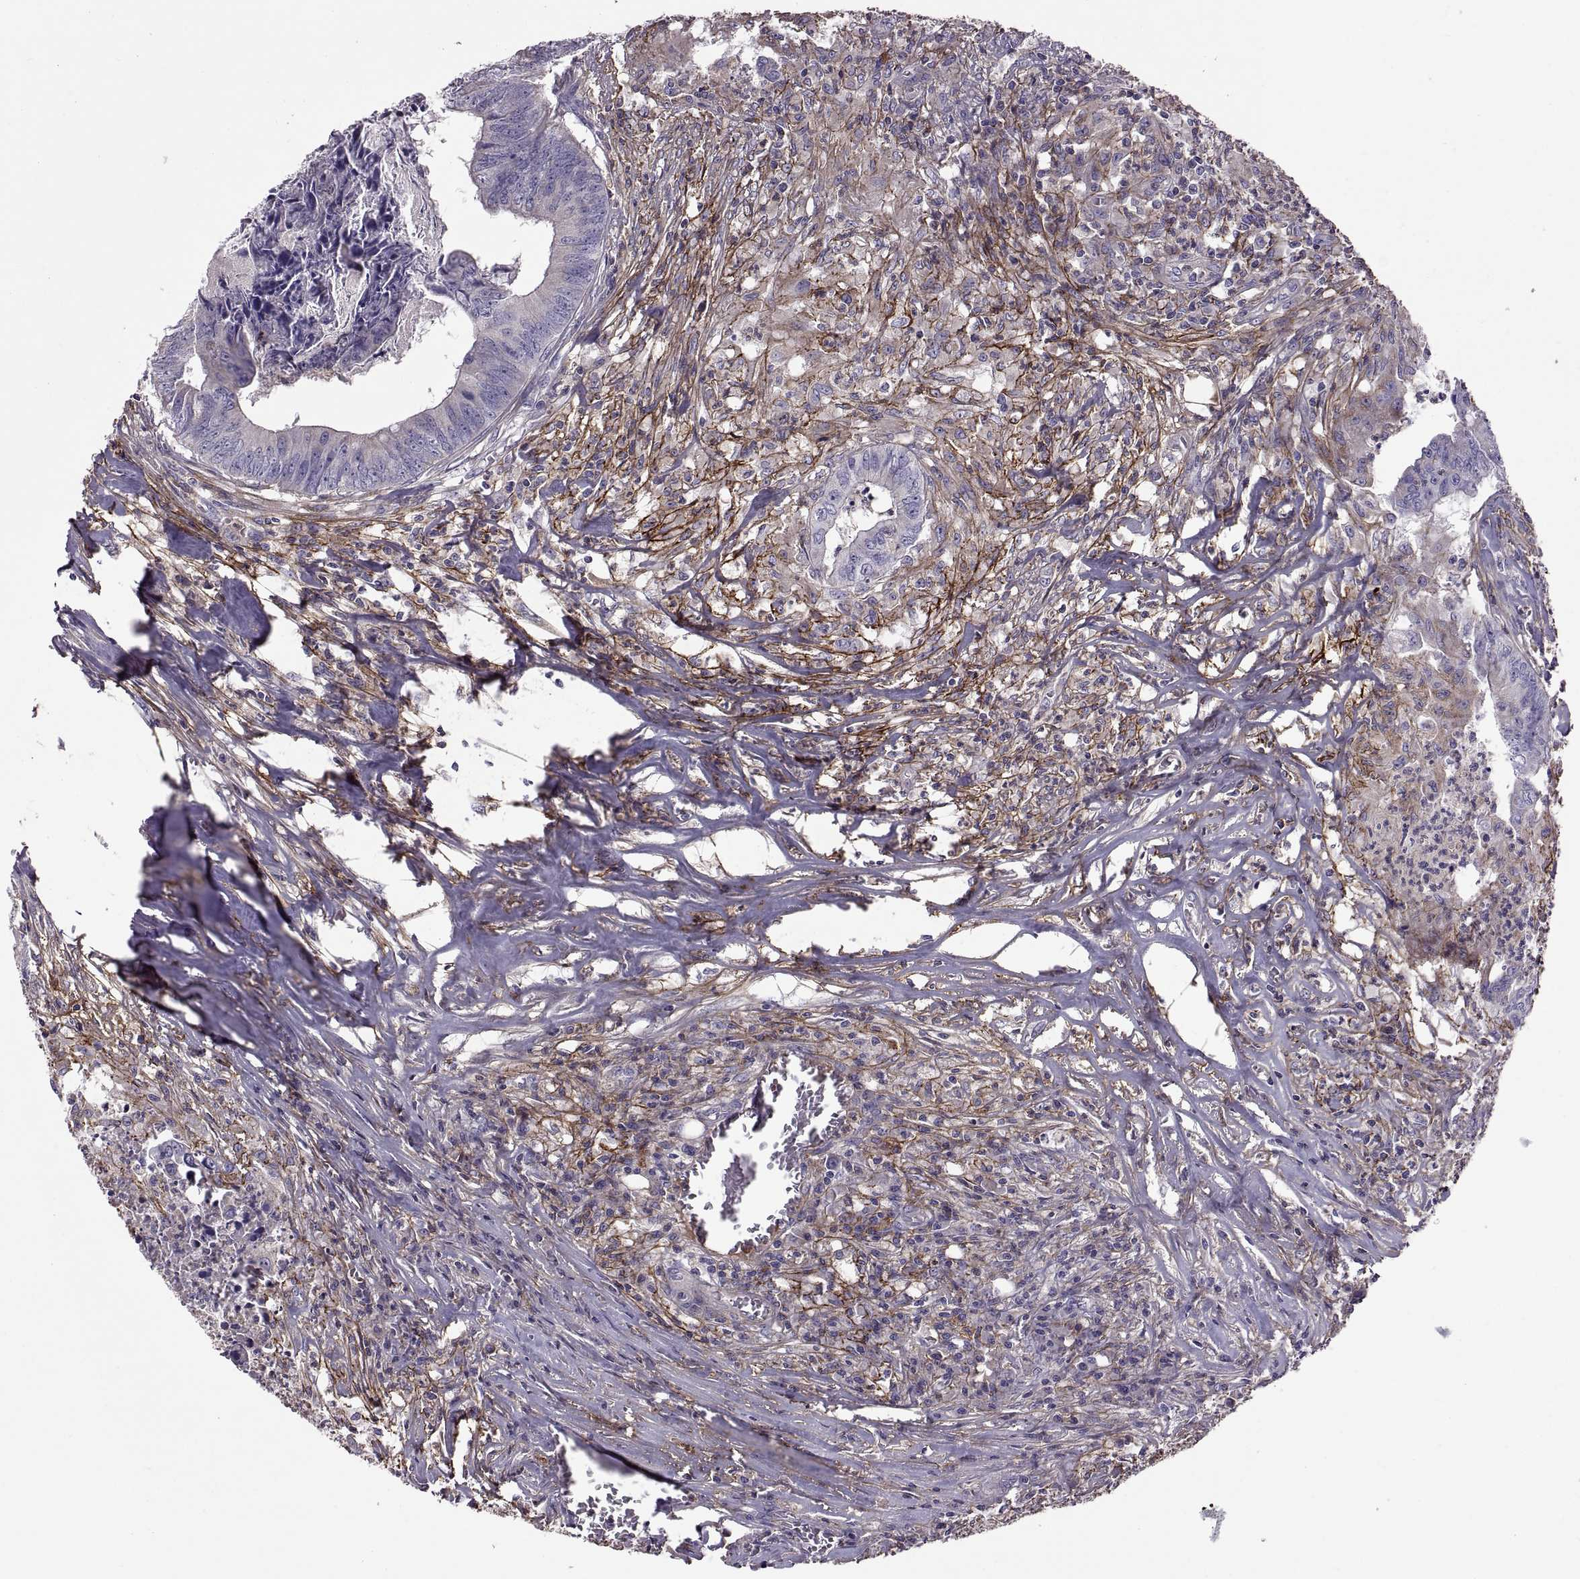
{"staining": {"intensity": "negative", "quantity": "none", "location": "none"}, "tissue": "colorectal cancer", "cell_type": "Tumor cells", "image_type": "cancer", "snomed": [{"axis": "morphology", "description": "Adenocarcinoma, NOS"}, {"axis": "topography", "description": "Colon"}], "caption": "There is no significant staining in tumor cells of colorectal adenocarcinoma. (DAB (3,3'-diaminobenzidine) IHC visualized using brightfield microscopy, high magnification).", "gene": "EMILIN2", "patient": {"sex": "male", "age": 84}}